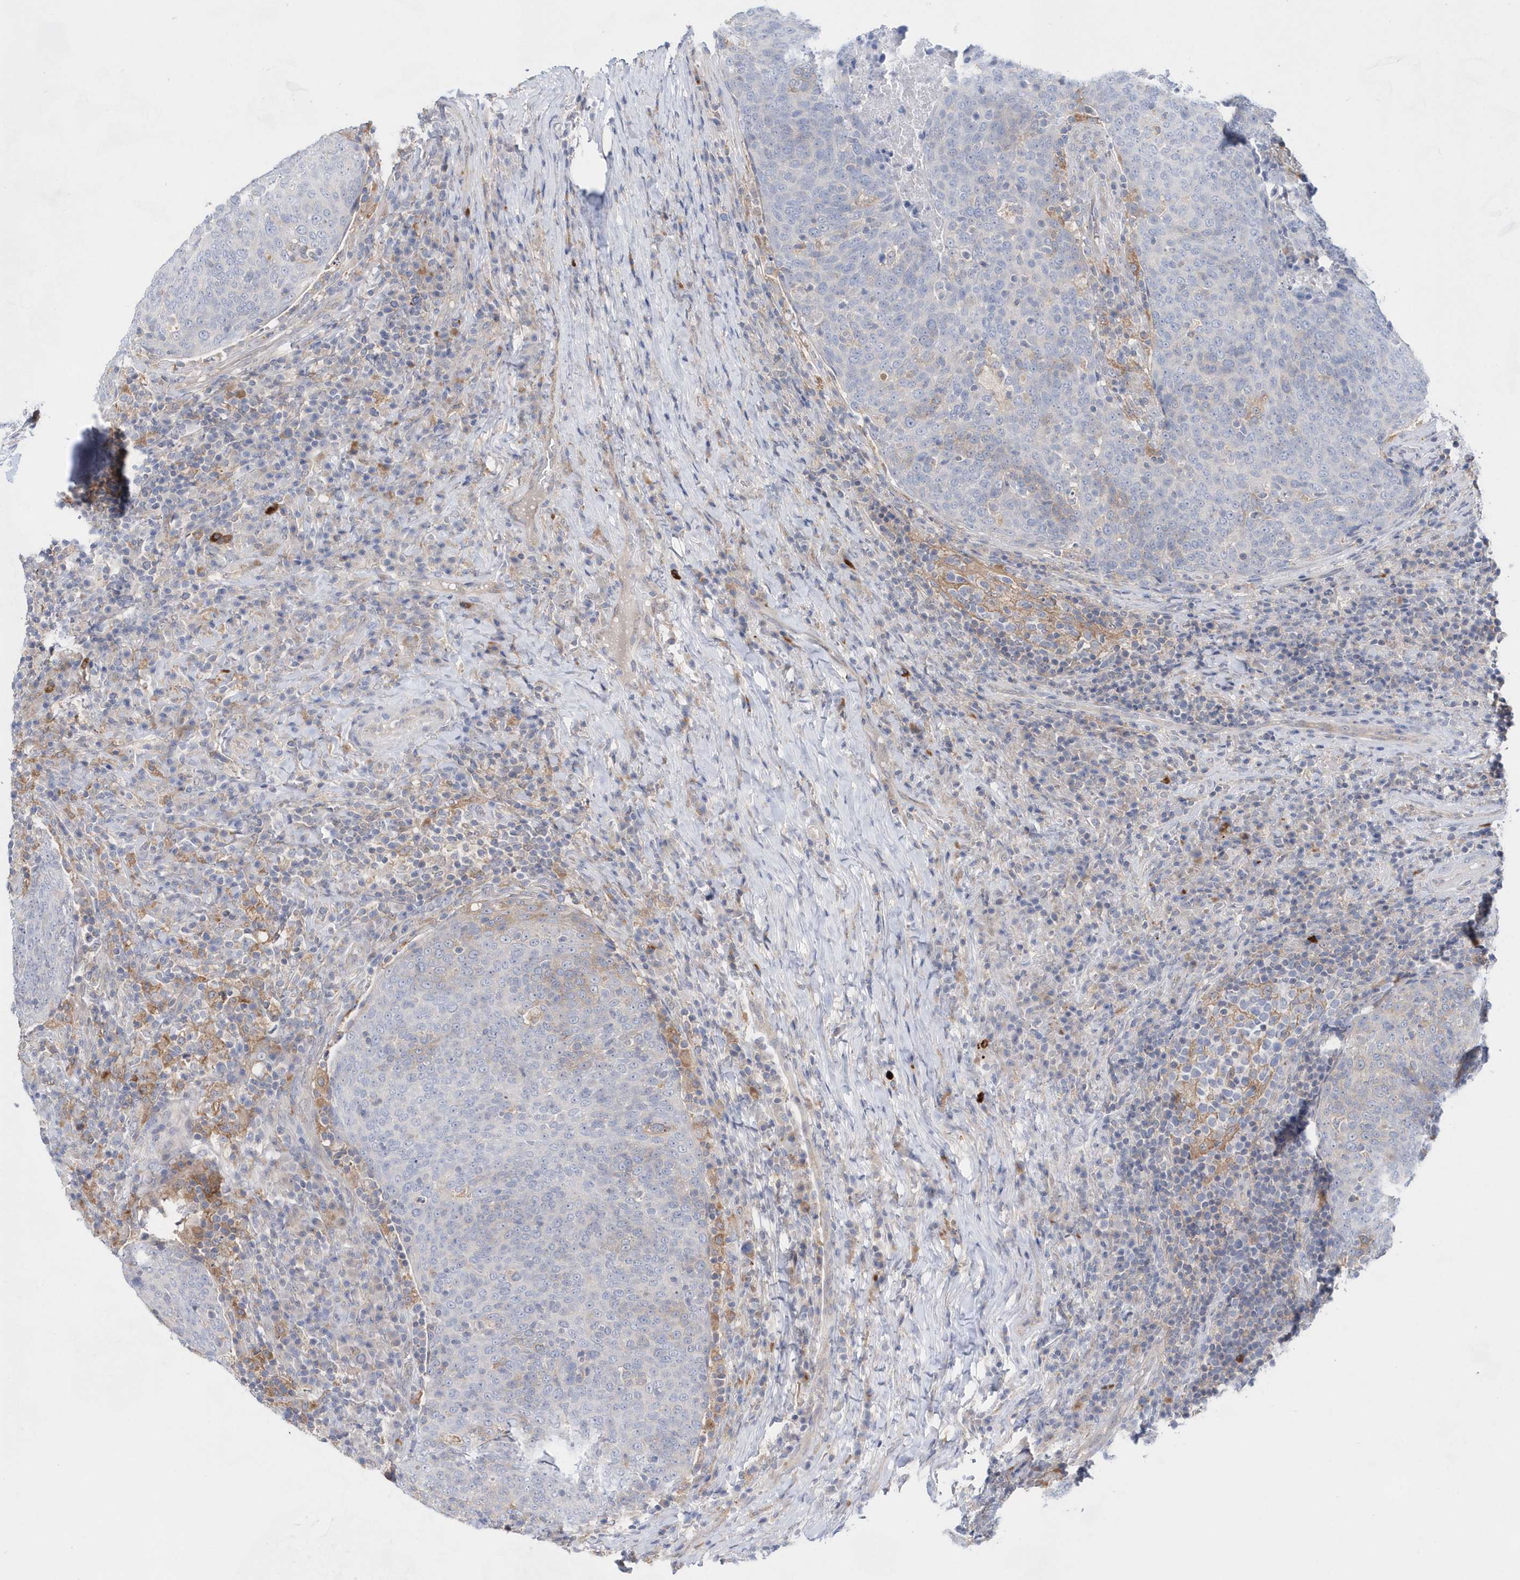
{"staining": {"intensity": "negative", "quantity": "none", "location": "none"}, "tissue": "head and neck cancer", "cell_type": "Tumor cells", "image_type": "cancer", "snomed": [{"axis": "morphology", "description": "Squamous cell carcinoma, NOS"}, {"axis": "morphology", "description": "Squamous cell carcinoma, metastatic, NOS"}, {"axis": "topography", "description": "Lymph node"}, {"axis": "topography", "description": "Head-Neck"}], "caption": "Tumor cells are negative for protein expression in human head and neck cancer (metastatic squamous cell carcinoma).", "gene": "BDH2", "patient": {"sex": "male", "age": 62}}